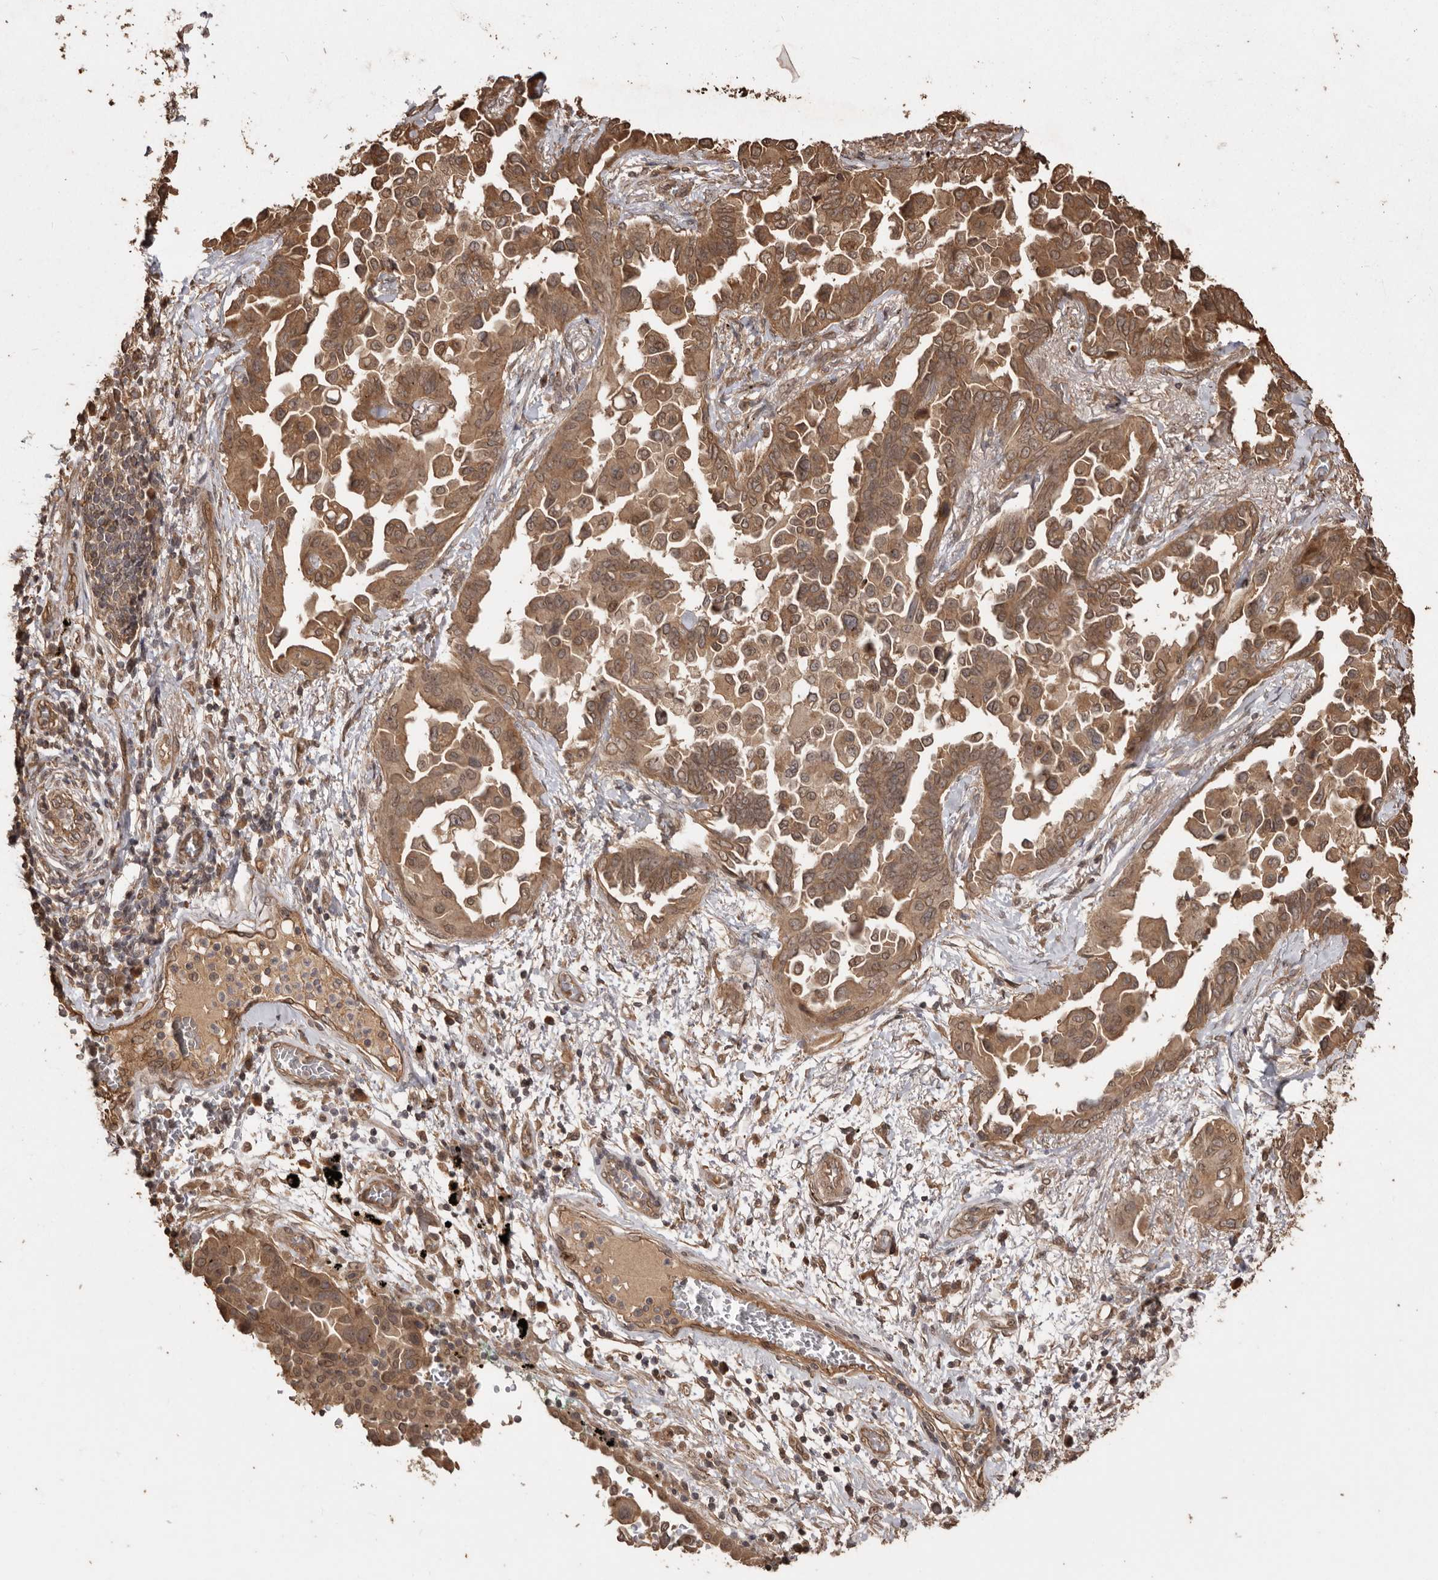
{"staining": {"intensity": "moderate", "quantity": ">75%", "location": "cytoplasmic/membranous,nuclear"}, "tissue": "lung cancer", "cell_type": "Tumor cells", "image_type": "cancer", "snomed": [{"axis": "morphology", "description": "Adenocarcinoma, NOS"}, {"axis": "topography", "description": "Lung"}], "caption": "The immunohistochemical stain highlights moderate cytoplasmic/membranous and nuclear positivity in tumor cells of lung adenocarcinoma tissue. (DAB (3,3'-diaminobenzidine) IHC with brightfield microscopy, high magnification).", "gene": "NUP43", "patient": {"sex": "female", "age": 67}}